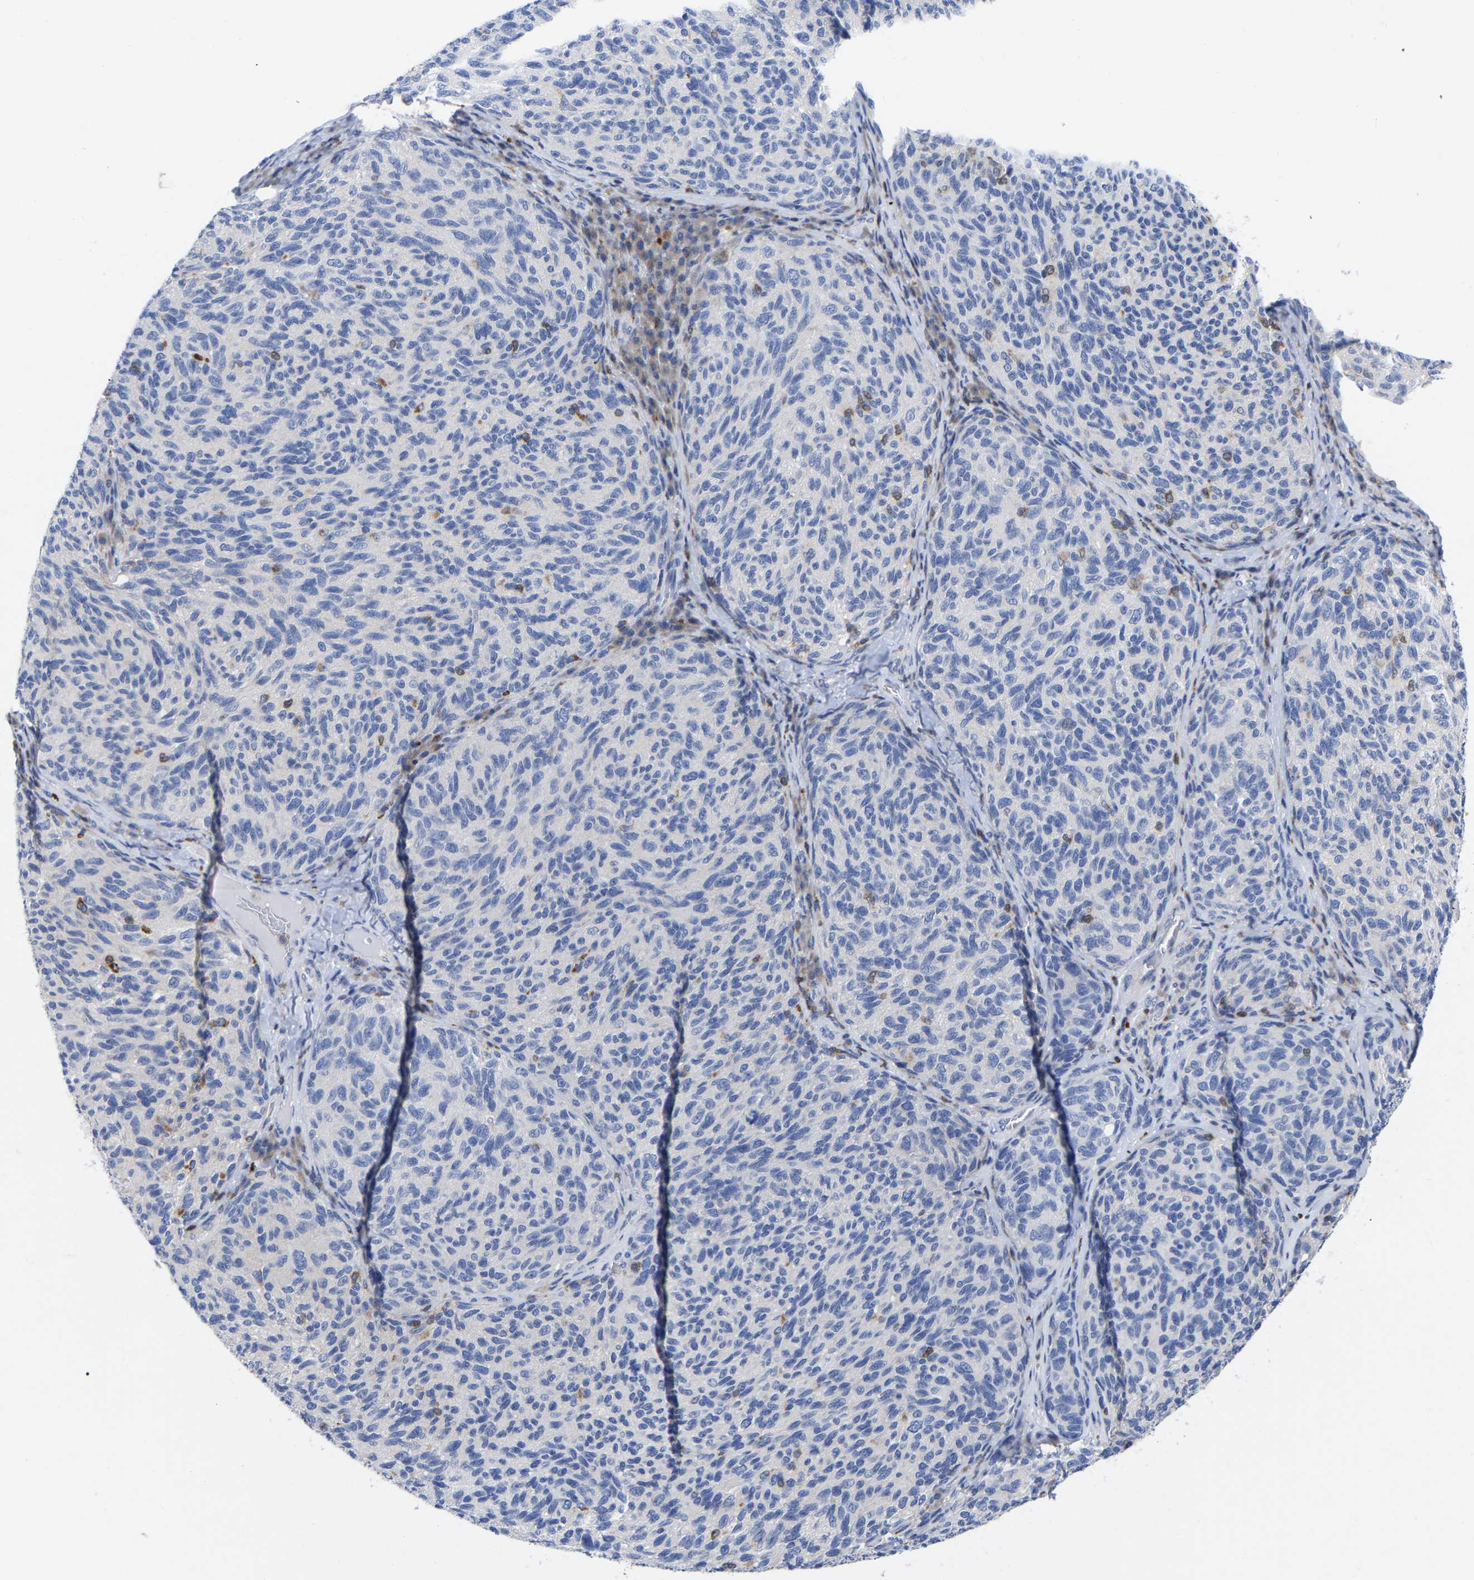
{"staining": {"intensity": "negative", "quantity": "none", "location": "none"}, "tissue": "melanoma", "cell_type": "Tumor cells", "image_type": "cancer", "snomed": [{"axis": "morphology", "description": "Malignant melanoma, NOS"}, {"axis": "topography", "description": "Skin"}], "caption": "IHC of melanoma displays no positivity in tumor cells.", "gene": "PTPN7", "patient": {"sex": "female", "age": 73}}